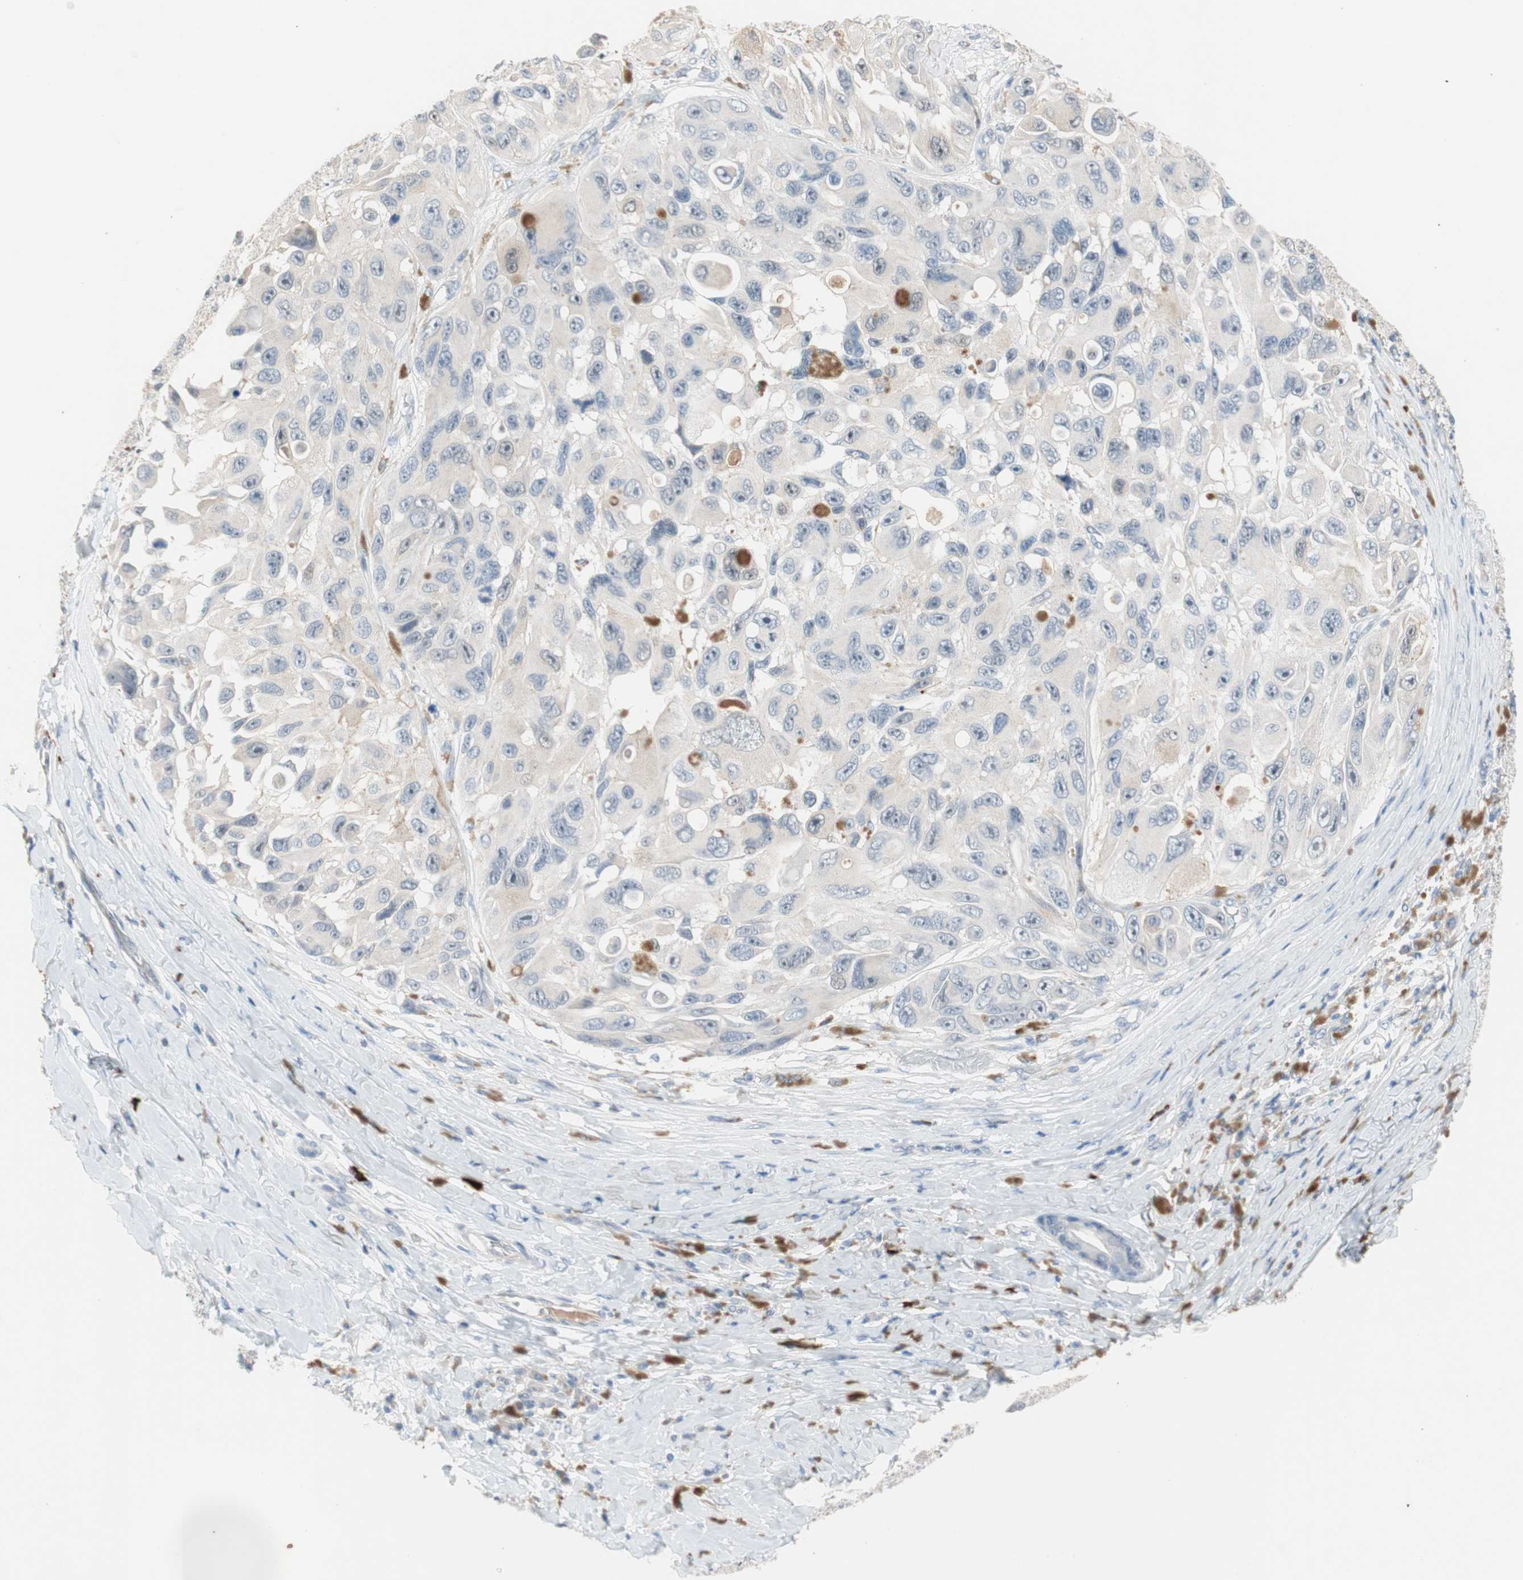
{"staining": {"intensity": "negative", "quantity": "none", "location": "none"}, "tissue": "melanoma", "cell_type": "Tumor cells", "image_type": "cancer", "snomed": [{"axis": "morphology", "description": "Malignant melanoma, NOS"}, {"axis": "topography", "description": "Skin"}], "caption": "Immunohistochemistry of melanoma displays no expression in tumor cells.", "gene": "PDZK1", "patient": {"sex": "female", "age": 73}}